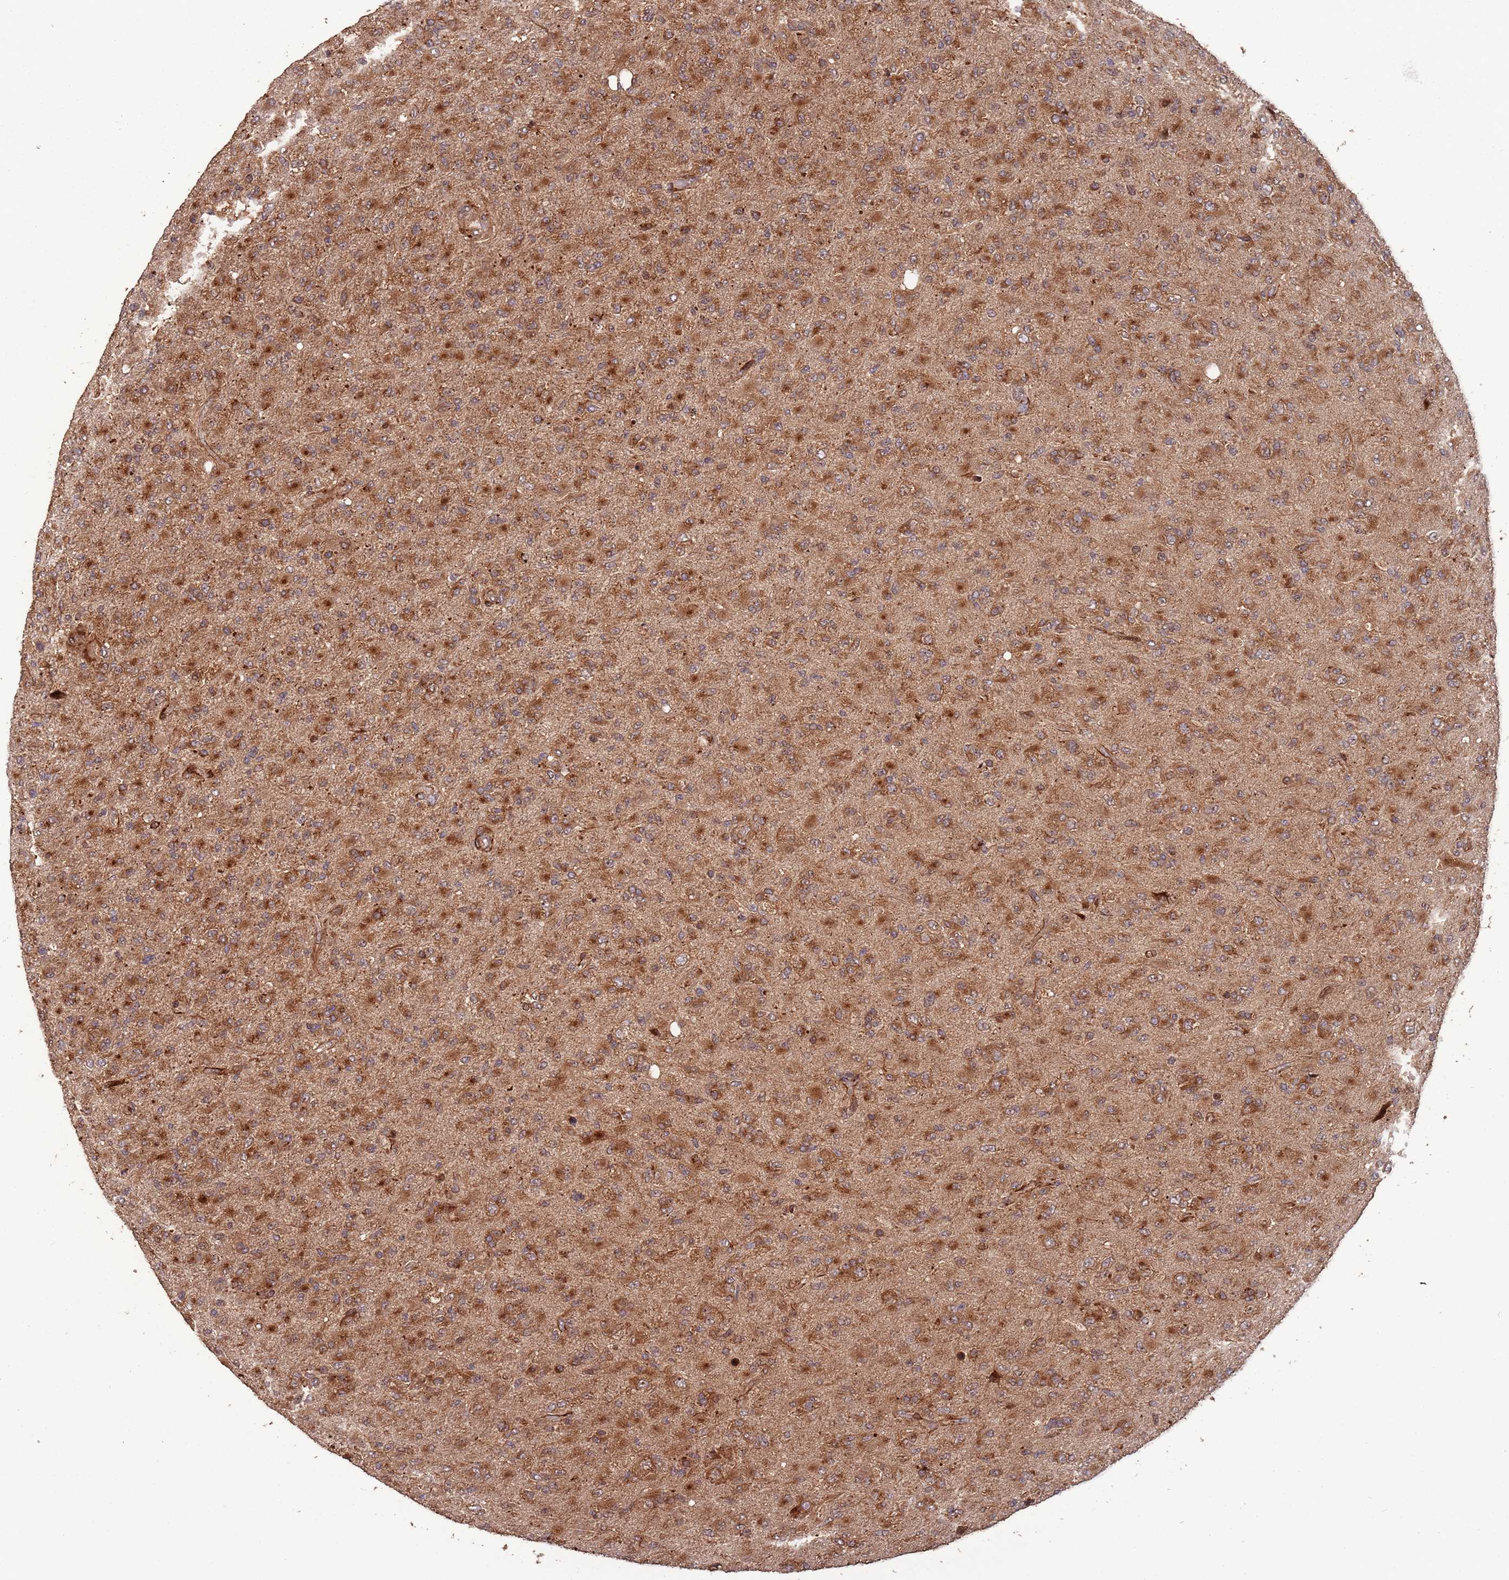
{"staining": {"intensity": "moderate", "quantity": ">75%", "location": "cytoplasmic/membranous"}, "tissue": "glioma", "cell_type": "Tumor cells", "image_type": "cancer", "snomed": [{"axis": "morphology", "description": "Glioma, malignant, Low grade"}, {"axis": "topography", "description": "Brain"}], "caption": "Tumor cells show medium levels of moderate cytoplasmic/membranous staining in about >75% of cells in human malignant low-grade glioma. (Brightfield microscopy of DAB IHC at high magnification).", "gene": "ZNF428", "patient": {"sex": "male", "age": 65}}